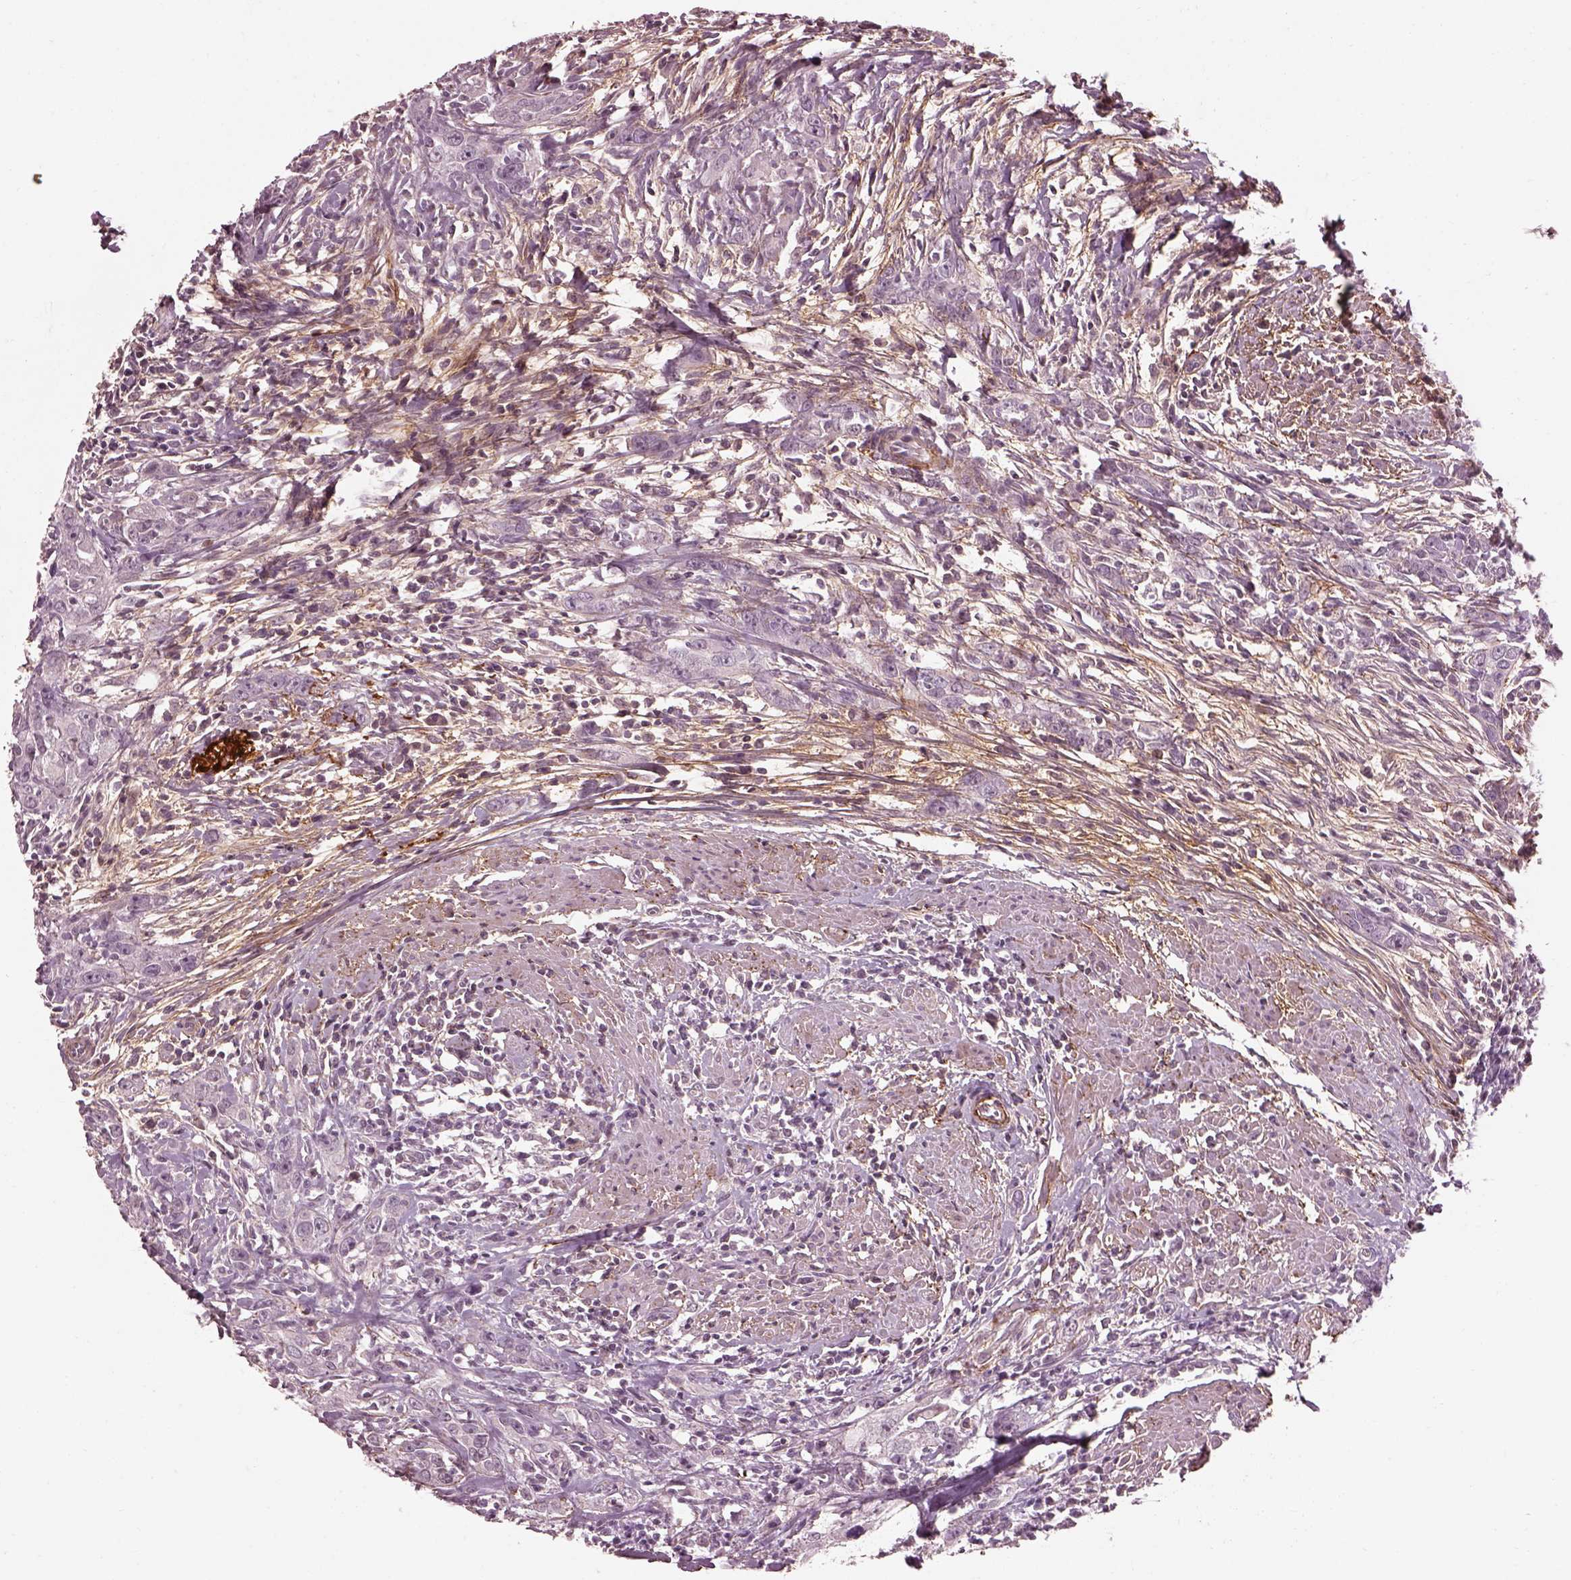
{"staining": {"intensity": "negative", "quantity": "none", "location": "none"}, "tissue": "urothelial cancer", "cell_type": "Tumor cells", "image_type": "cancer", "snomed": [{"axis": "morphology", "description": "Urothelial carcinoma, High grade"}, {"axis": "topography", "description": "Urinary bladder"}], "caption": "This is a photomicrograph of IHC staining of urothelial cancer, which shows no staining in tumor cells.", "gene": "EFEMP1", "patient": {"sex": "male", "age": 83}}